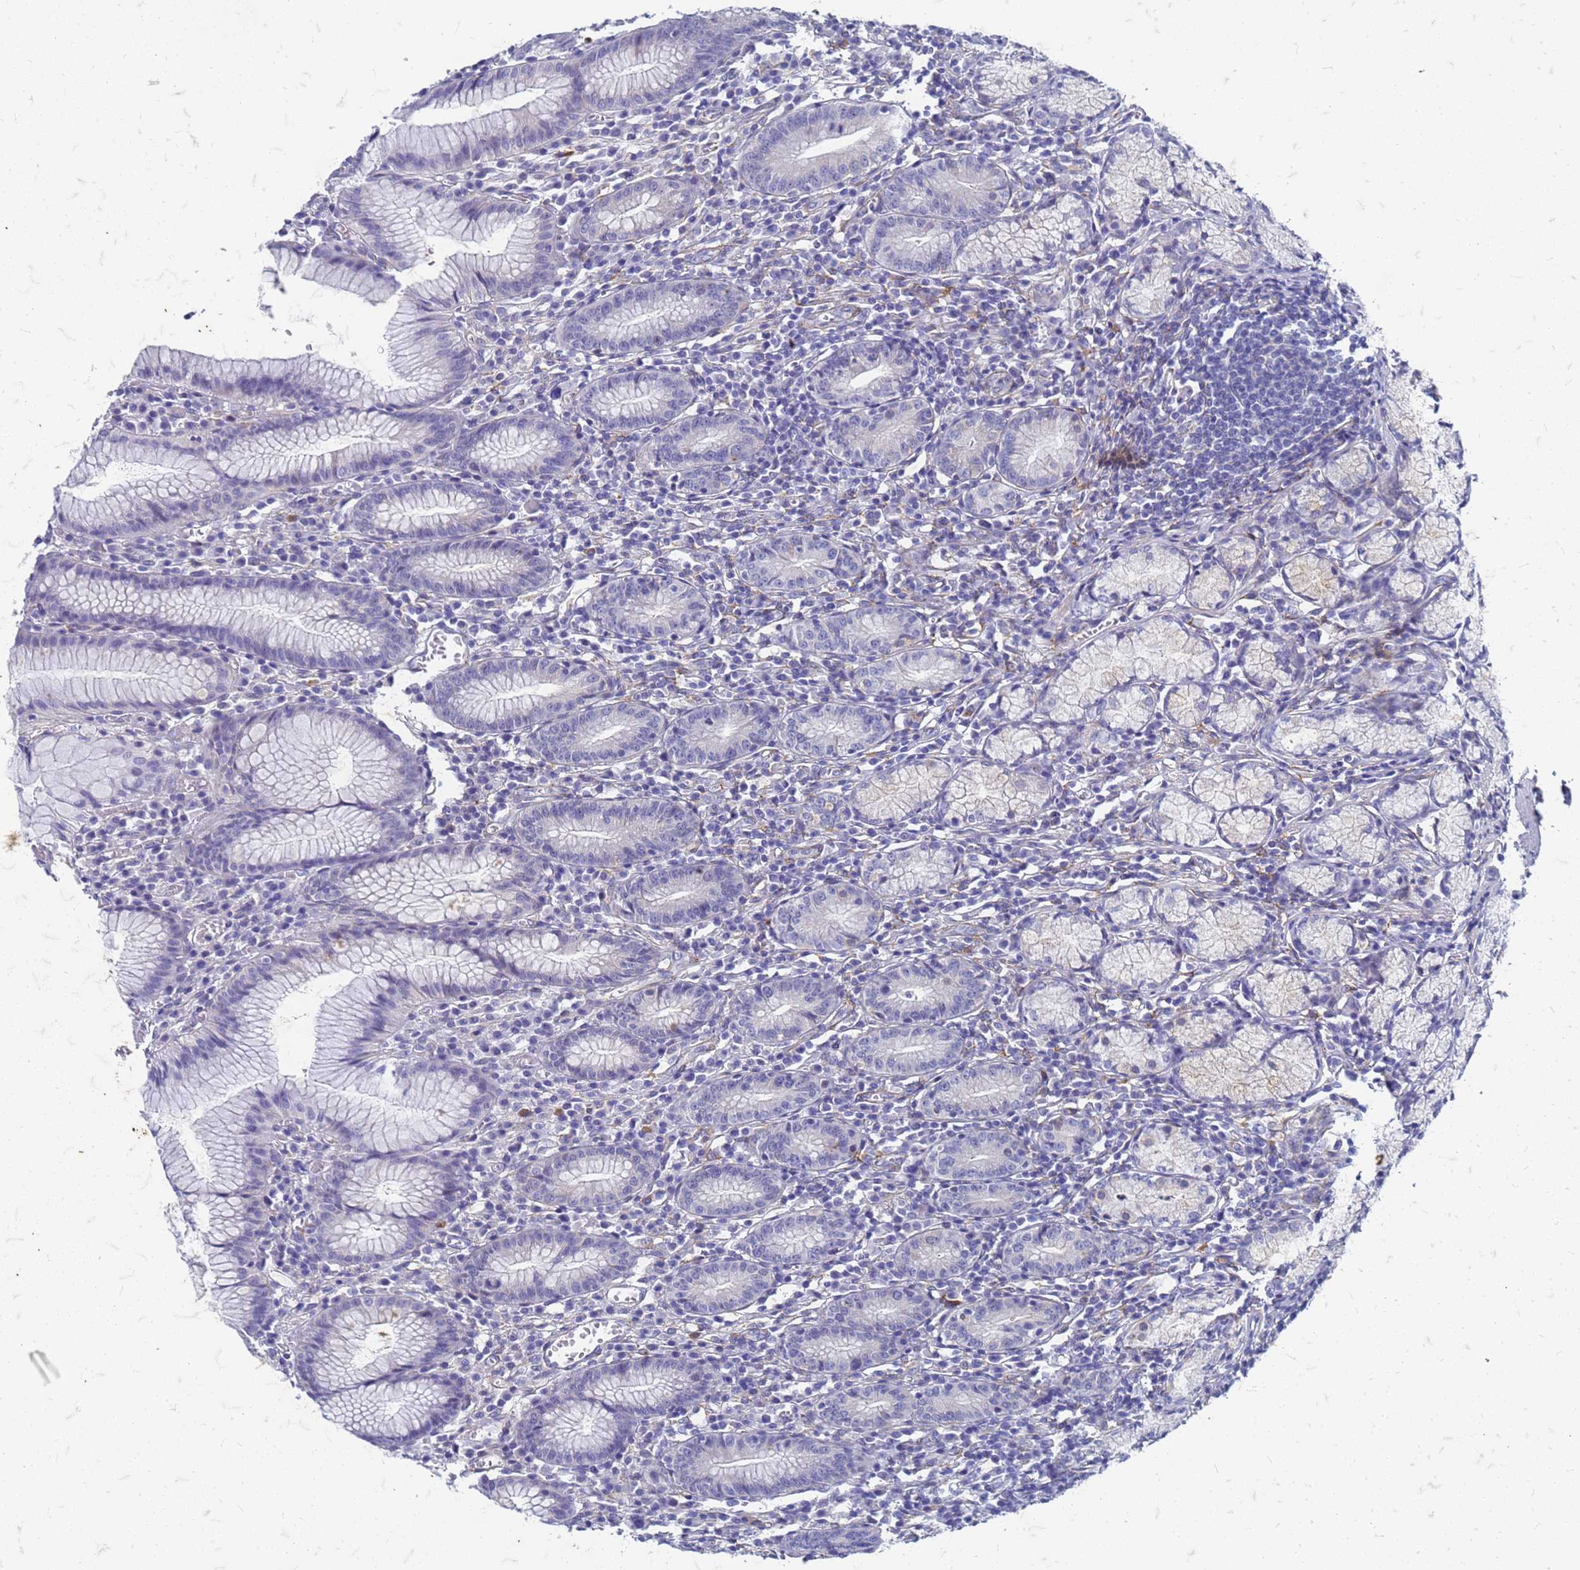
{"staining": {"intensity": "negative", "quantity": "none", "location": "none"}, "tissue": "stomach", "cell_type": "Glandular cells", "image_type": "normal", "snomed": [{"axis": "morphology", "description": "Normal tissue, NOS"}, {"axis": "topography", "description": "Stomach"}], "caption": "Immunohistochemistry (IHC) of normal stomach exhibits no expression in glandular cells.", "gene": "TRIM64B", "patient": {"sex": "male", "age": 55}}